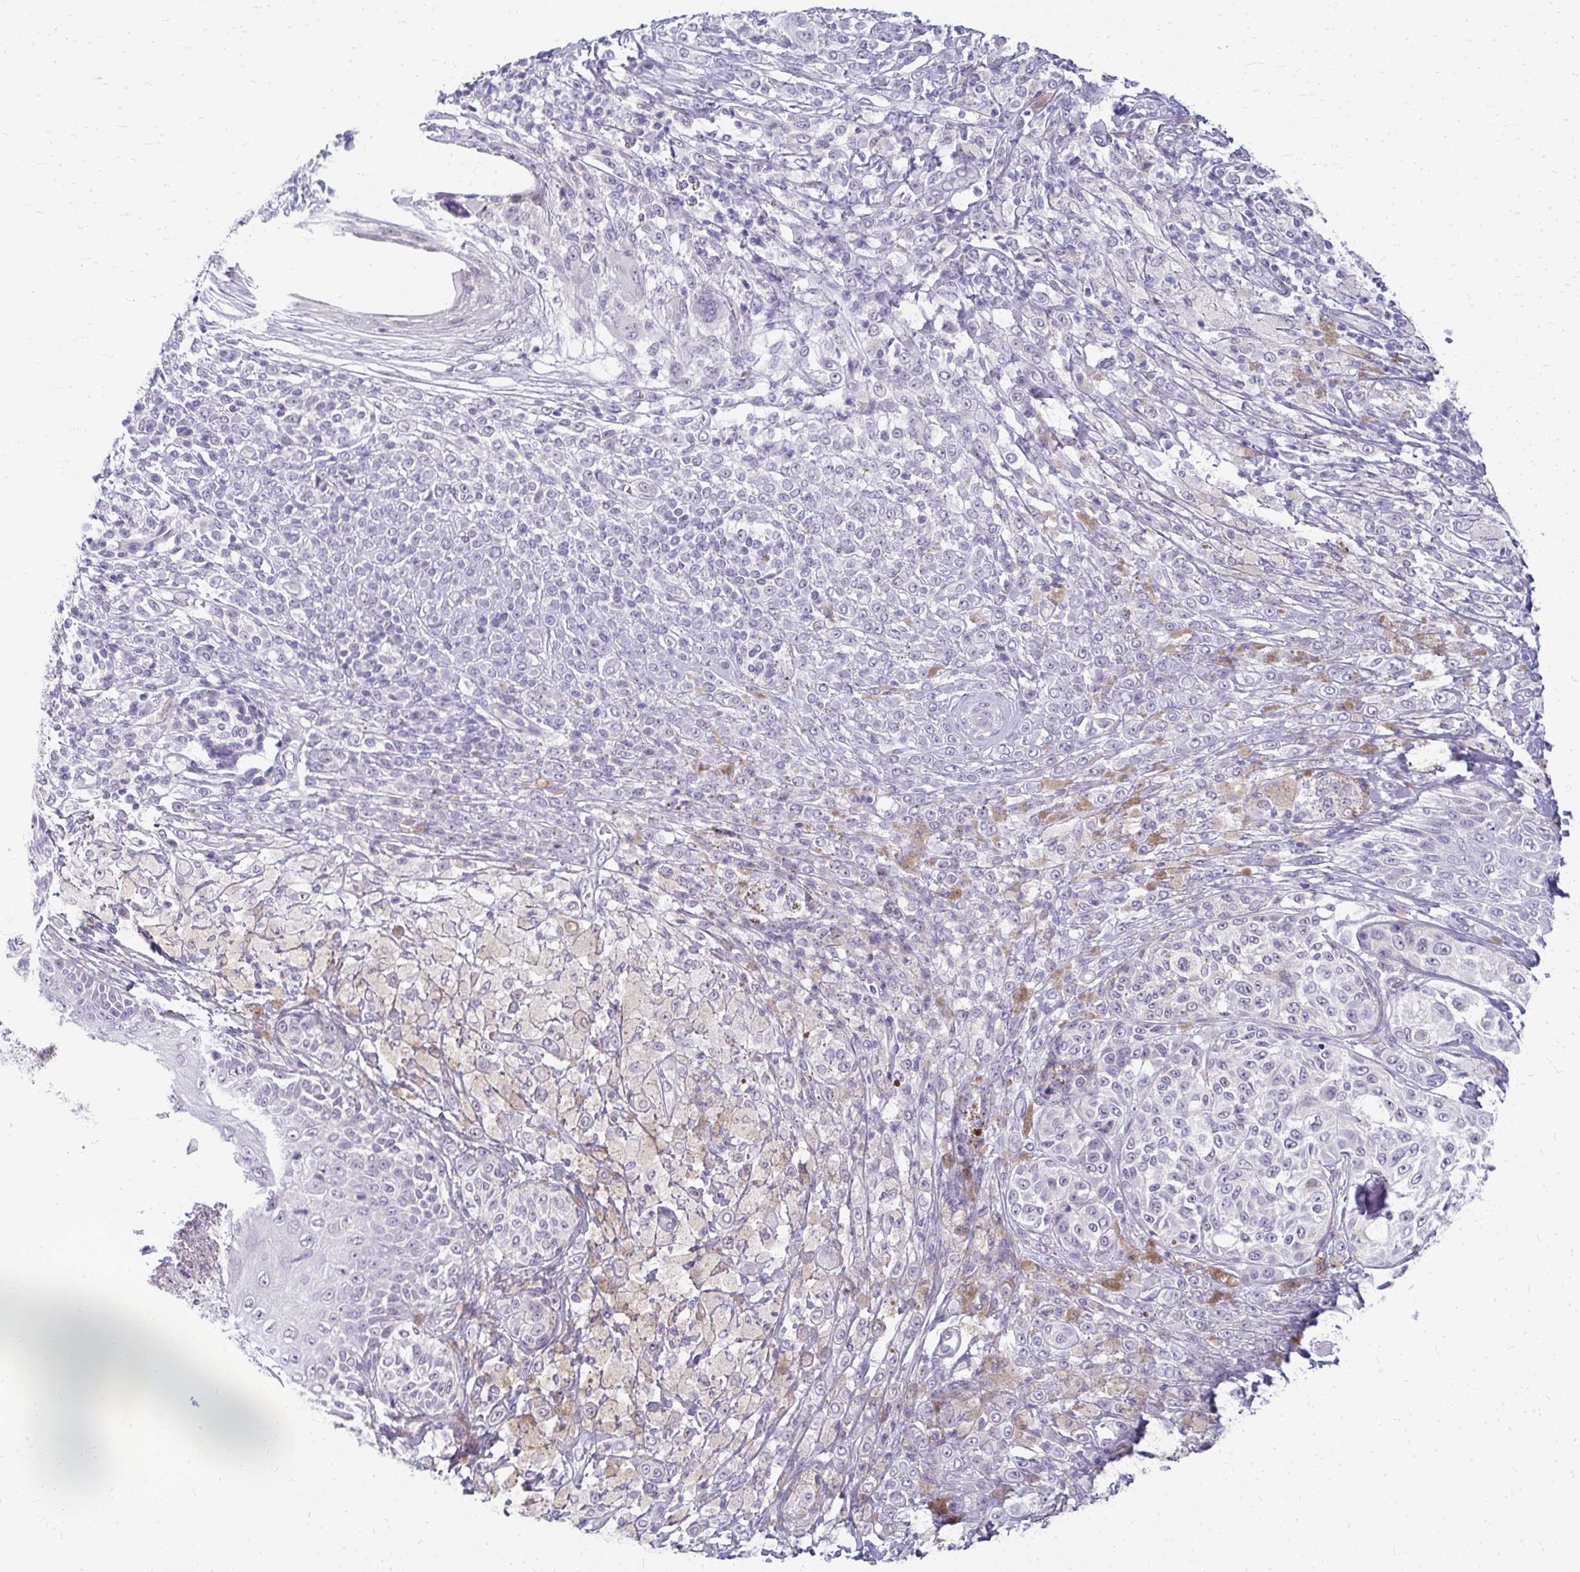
{"staining": {"intensity": "negative", "quantity": "none", "location": "none"}, "tissue": "melanoma", "cell_type": "Tumor cells", "image_type": "cancer", "snomed": [{"axis": "morphology", "description": "Malignant melanoma, NOS"}, {"axis": "topography", "description": "Skin"}], "caption": "High magnification brightfield microscopy of malignant melanoma stained with DAB (brown) and counterstained with hematoxylin (blue): tumor cells show no significant staining.", "gene": "TEX33", "patient": {"sex": "male", "age": 42}}